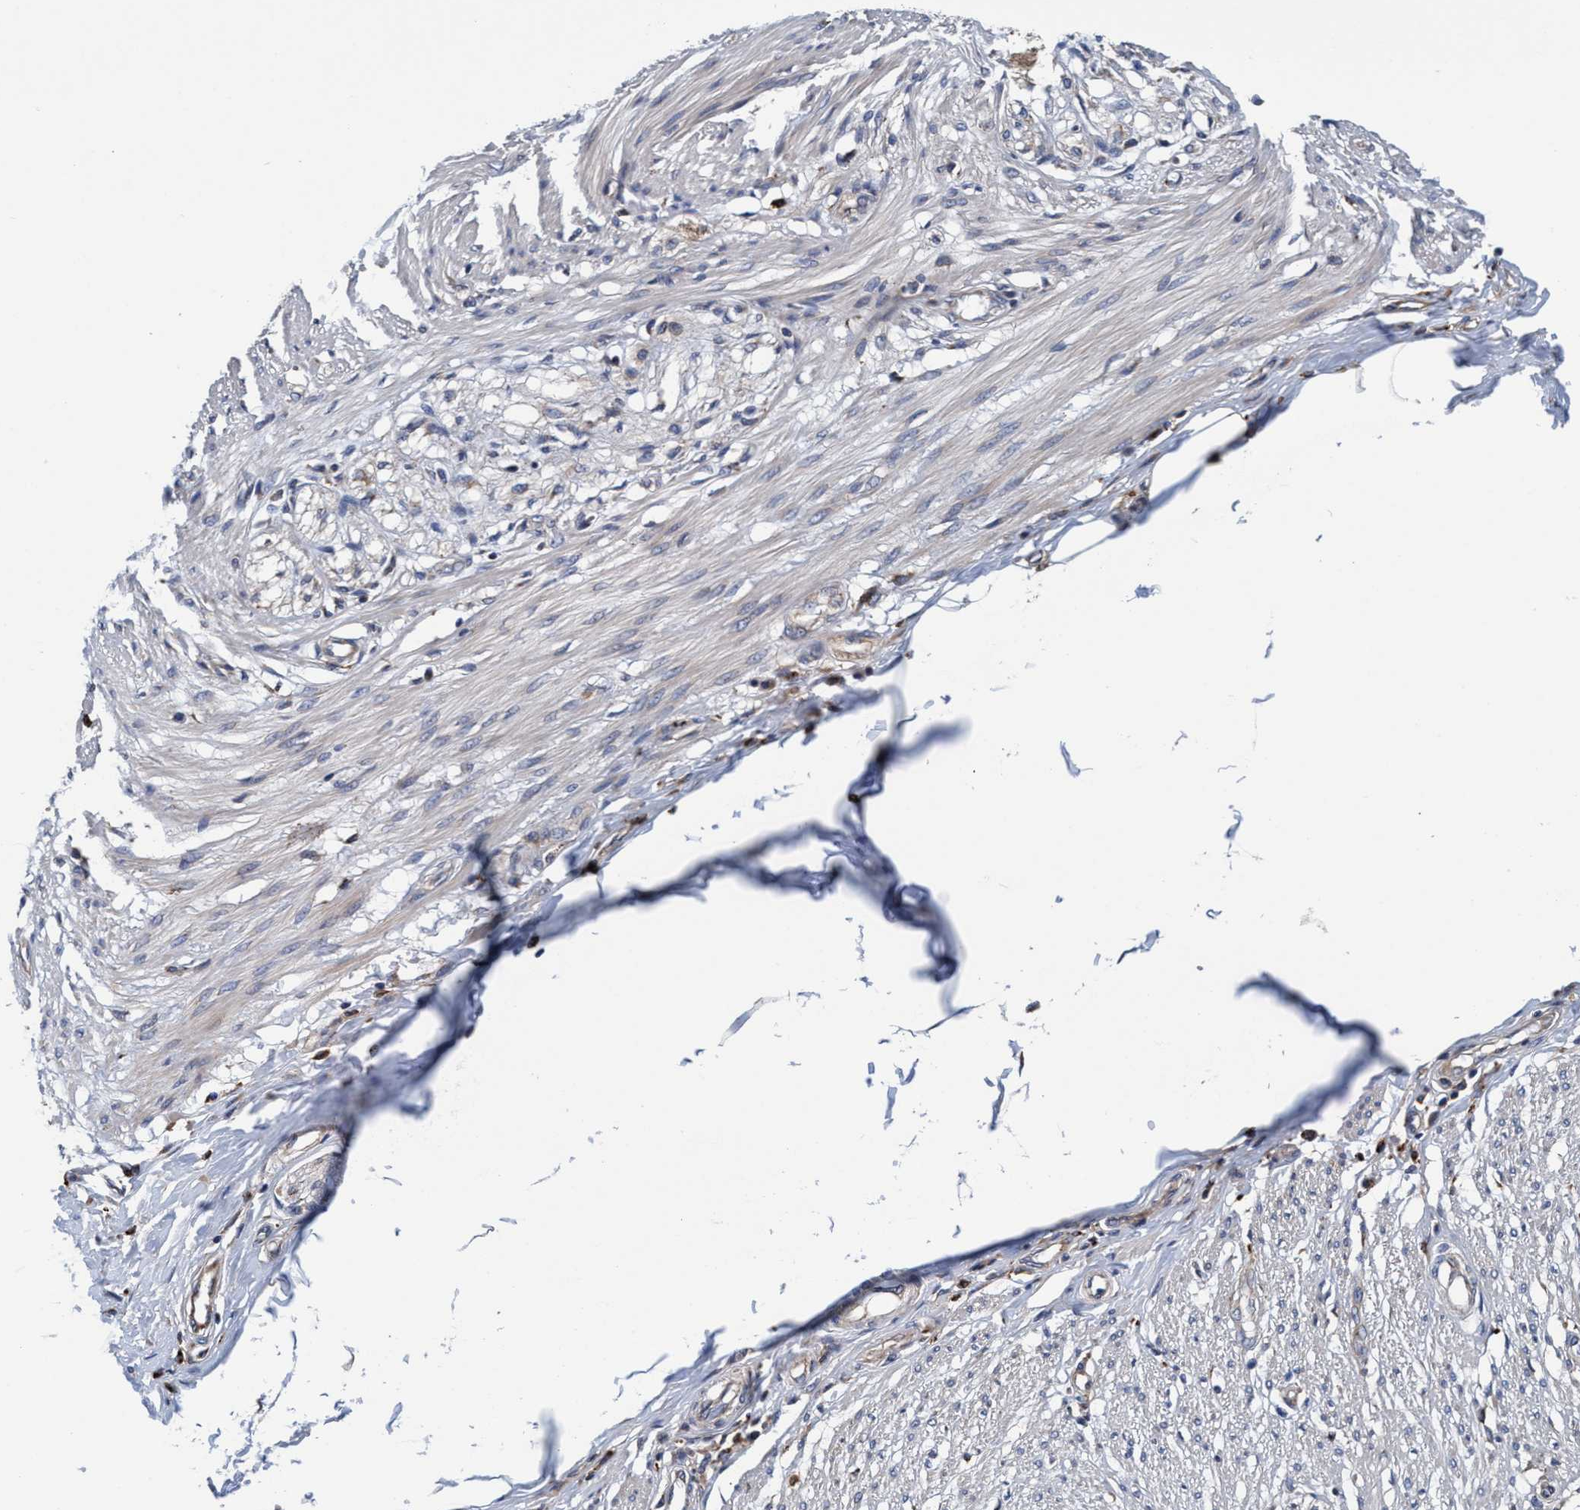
{"staining": {"intensity": "weak", "quantity": "<25%", "location": "cytoplasmic/membranous"}, "tissue": "smooth muscle", "cell_type": "Smooth muscle cells", "image_type": "normal", "snomed": [{"axis": "morphology", "description": "Normal tissue, NOS"}, {"axis": "morphology", "description": "Adenocarcinoma, NOS"}, {"axis": "topography", "description": "Colon"}, {"axis": "topography", "description": "Peripheral nerve tissue"}], "caption": "Benign smooth muscle was stained to show a protein in brown. There is no significant staining in smooth muscle cells. (DAB immunohistochemistry (IHC) visualized using brightfield microscopy, high magnification).", "gene": "ENDOG", "patient": {"sex": "male", "age": 14}}